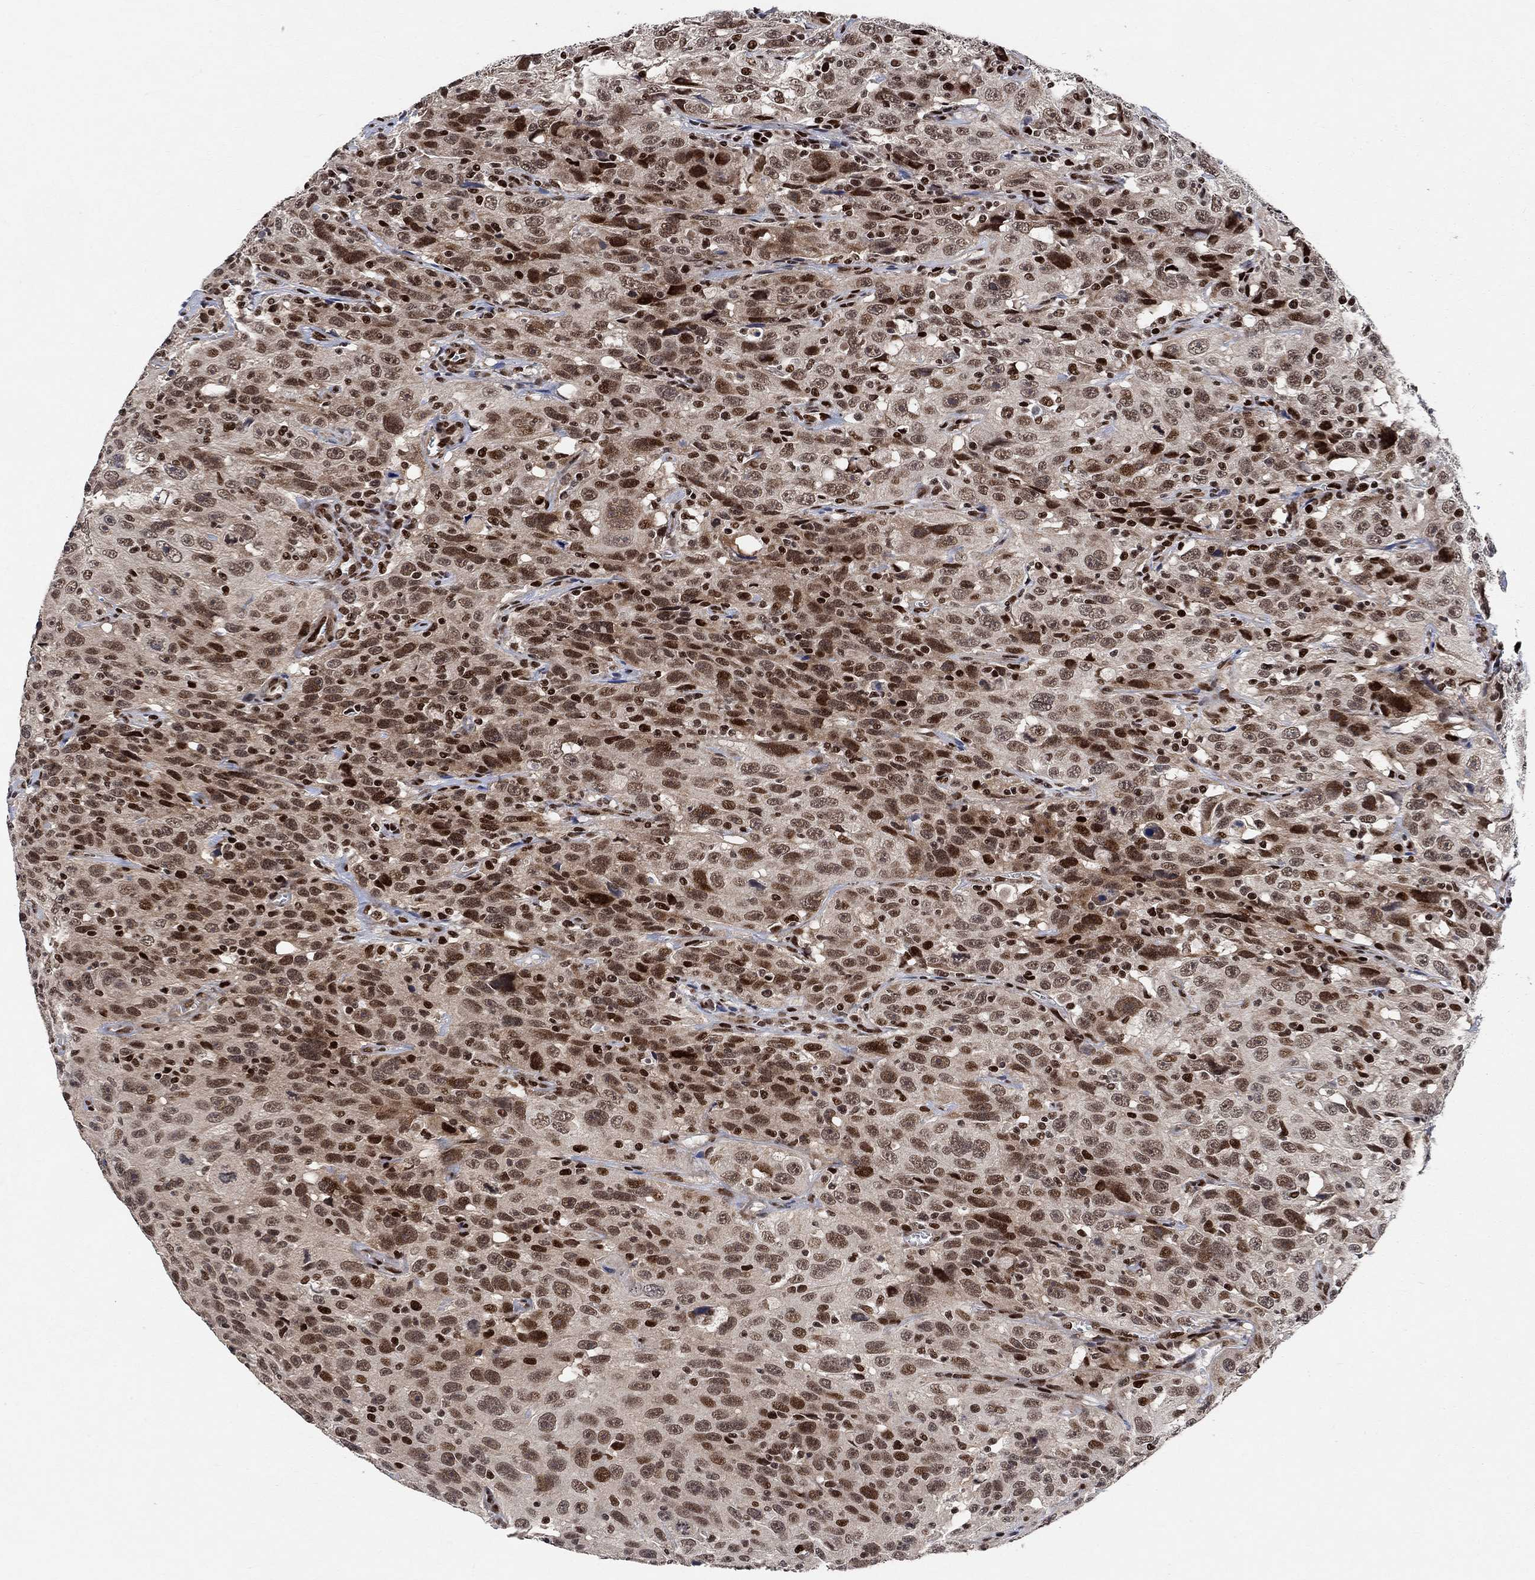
{"staining": {"intensity": "strong", "quantity": "25%-75%", "location": "nuclear"}, "tissue": "urothelial cancer", "cell_type": "Tumor cells", "image_type": "cancer", "snomed": [{"axis": "morphology", "description": "Urothelial carcinoma, NOS"}, {"axis": "morphology", "description": "Urothelial carcinoma, High grade"}, {"axis": "topography", "description": "Urinary bladder"}], "caption": "High-magnification brightfield microscopy of high-grade urothelial carcinoma stained with DAB (brown) and counterstained with hematoxylin (blue). tumor cells exhibit strong nuclear expression is identified in approximately25%-75% of cells. Using DAB (3,3'-diaminobenzidine) (brown) and hematoxylin (blue) stains, captured at high magnification using brightfield microscopy.", "gene": "E4F1", "patient": {"sex": "female", "age": 73}}